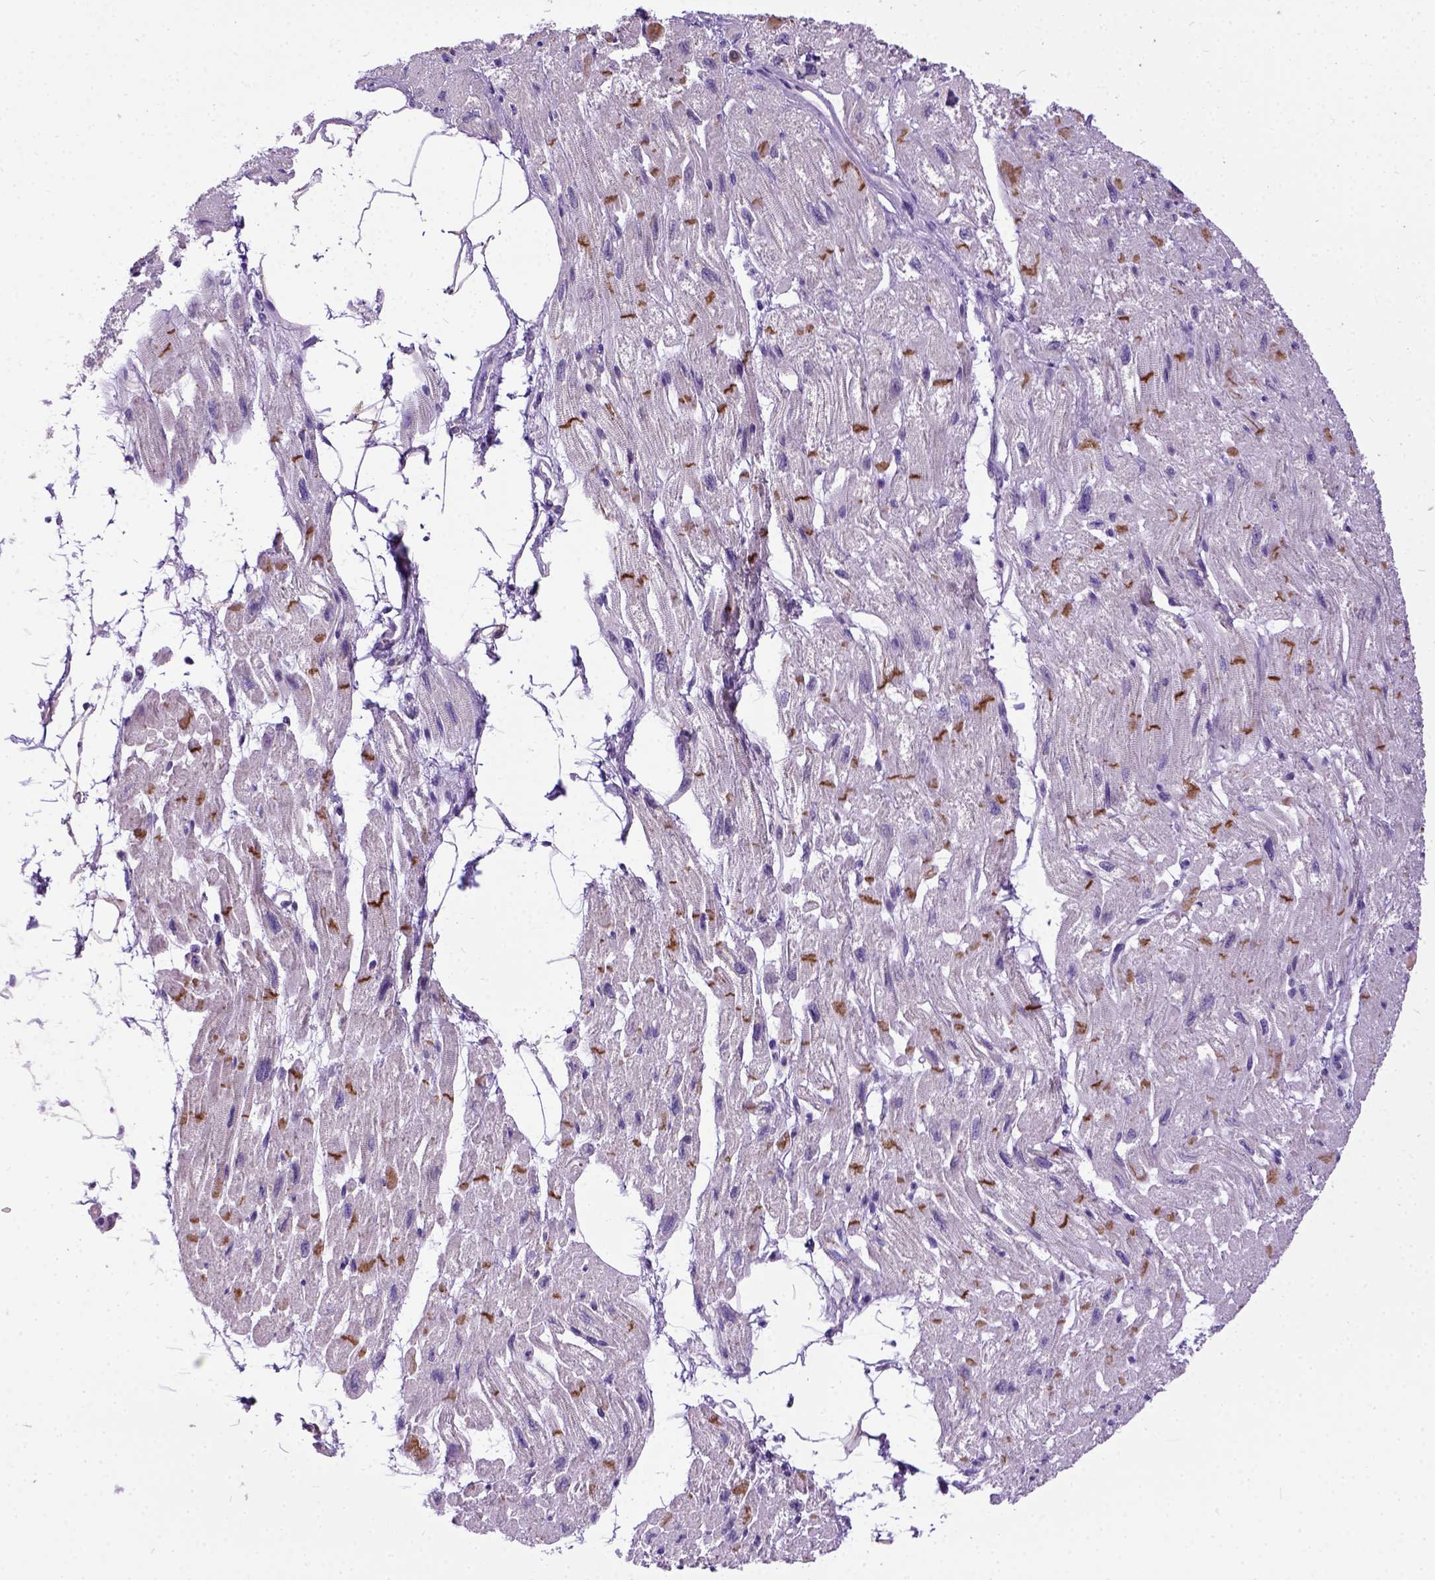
{"staining": {"intensity": "moderate", "quantity": "25%-75%", "location": "cytoplasmic/membranous"}, "tissue": "heart muscle", "cell_type": "Cardiomyocytes", "image_type": "normal", "snomed": [{"axis": "morphology", "description": "Normal tissue, NOS"}, {"axis": "topography", "description": "Heart"}], "caption": "A photomicrograph showing moderate cytoplasmic/membranous expression in about 25%-75% of cardiomyocytes in benign heart muscle, as visualized by brown immunohistochemical staining.", "gene": "NEK5", "patient": {"sex": "female", "age": 62}}